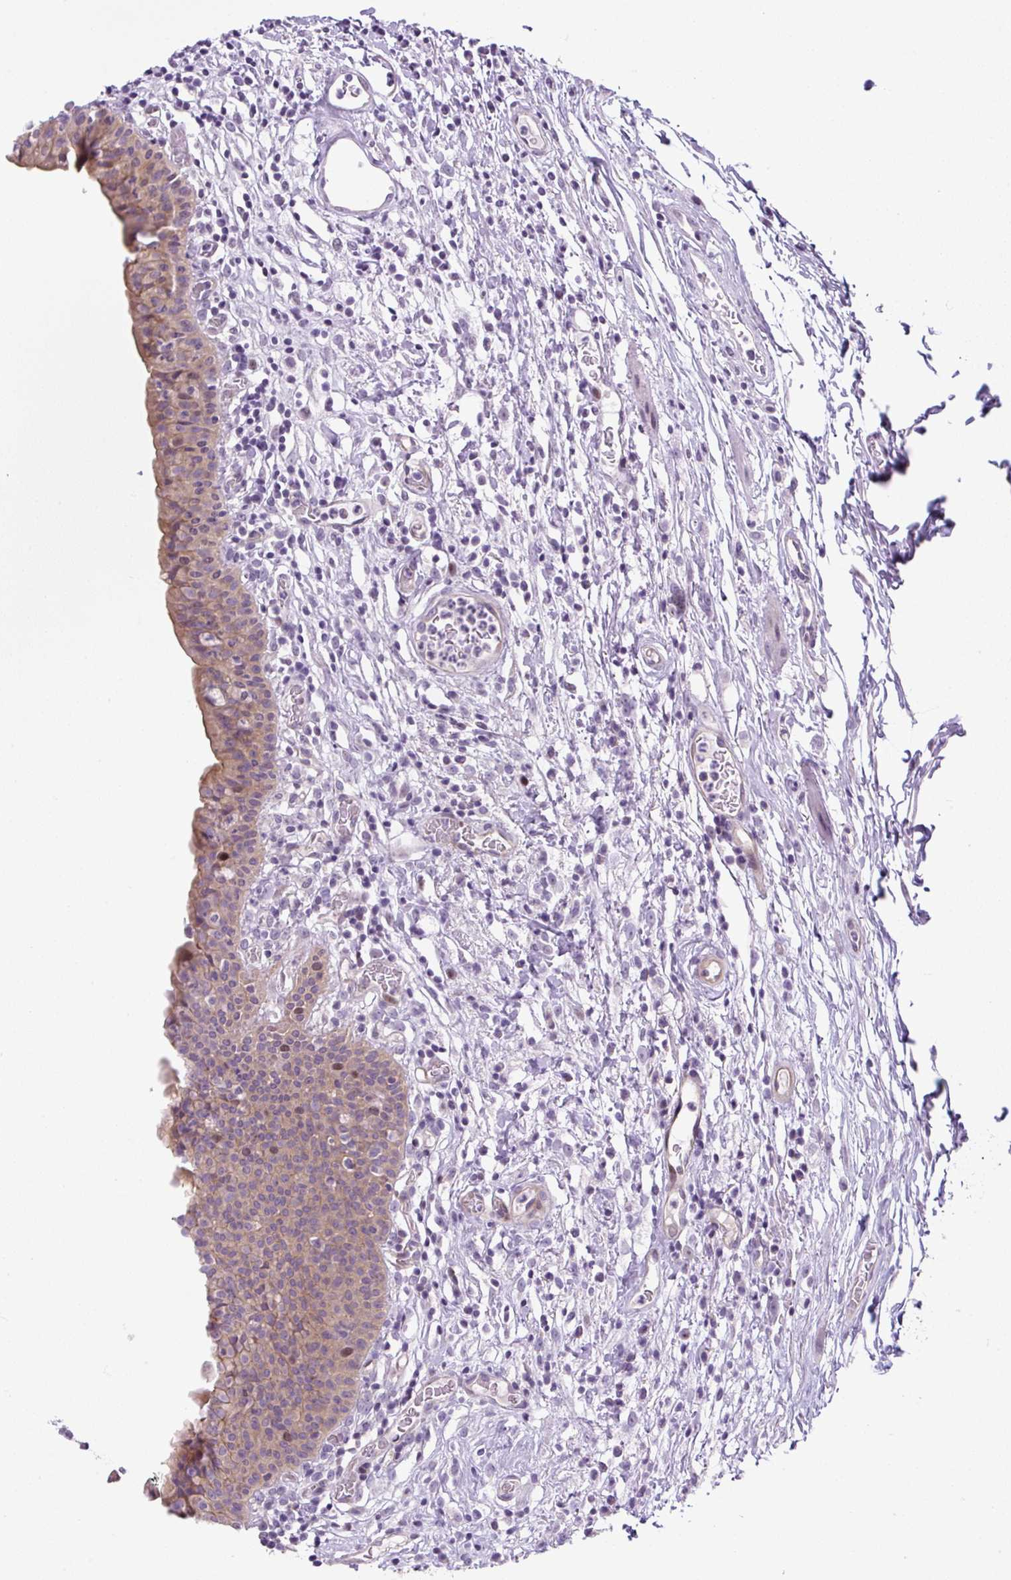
{"staining": {"intensity": "weak", "quantity": "25%-75%", "location": "cytoplasmic/membranous"}, "tissue": "urinary bladder", "cell_type": "Urothelial cells", "image_type": "normal", "snomed": [{"axis": "morphology", "description": "Normal tissue, NOS"}, {"axis": "morphology", "description": "Inflammation, NOS"}, {"axis": "topography", "description": "Urinary bladder"}], "caption": "Protein staining of benign urinary bladder reveals weak cytoplasmic/membranous positivity in about 25%-75% of urothelial cells. (Brightfield microscopy of DAB IHC at high magnification).", "gene": "ADAMTS19", "patient": {"sex": "male", "age": 57}}